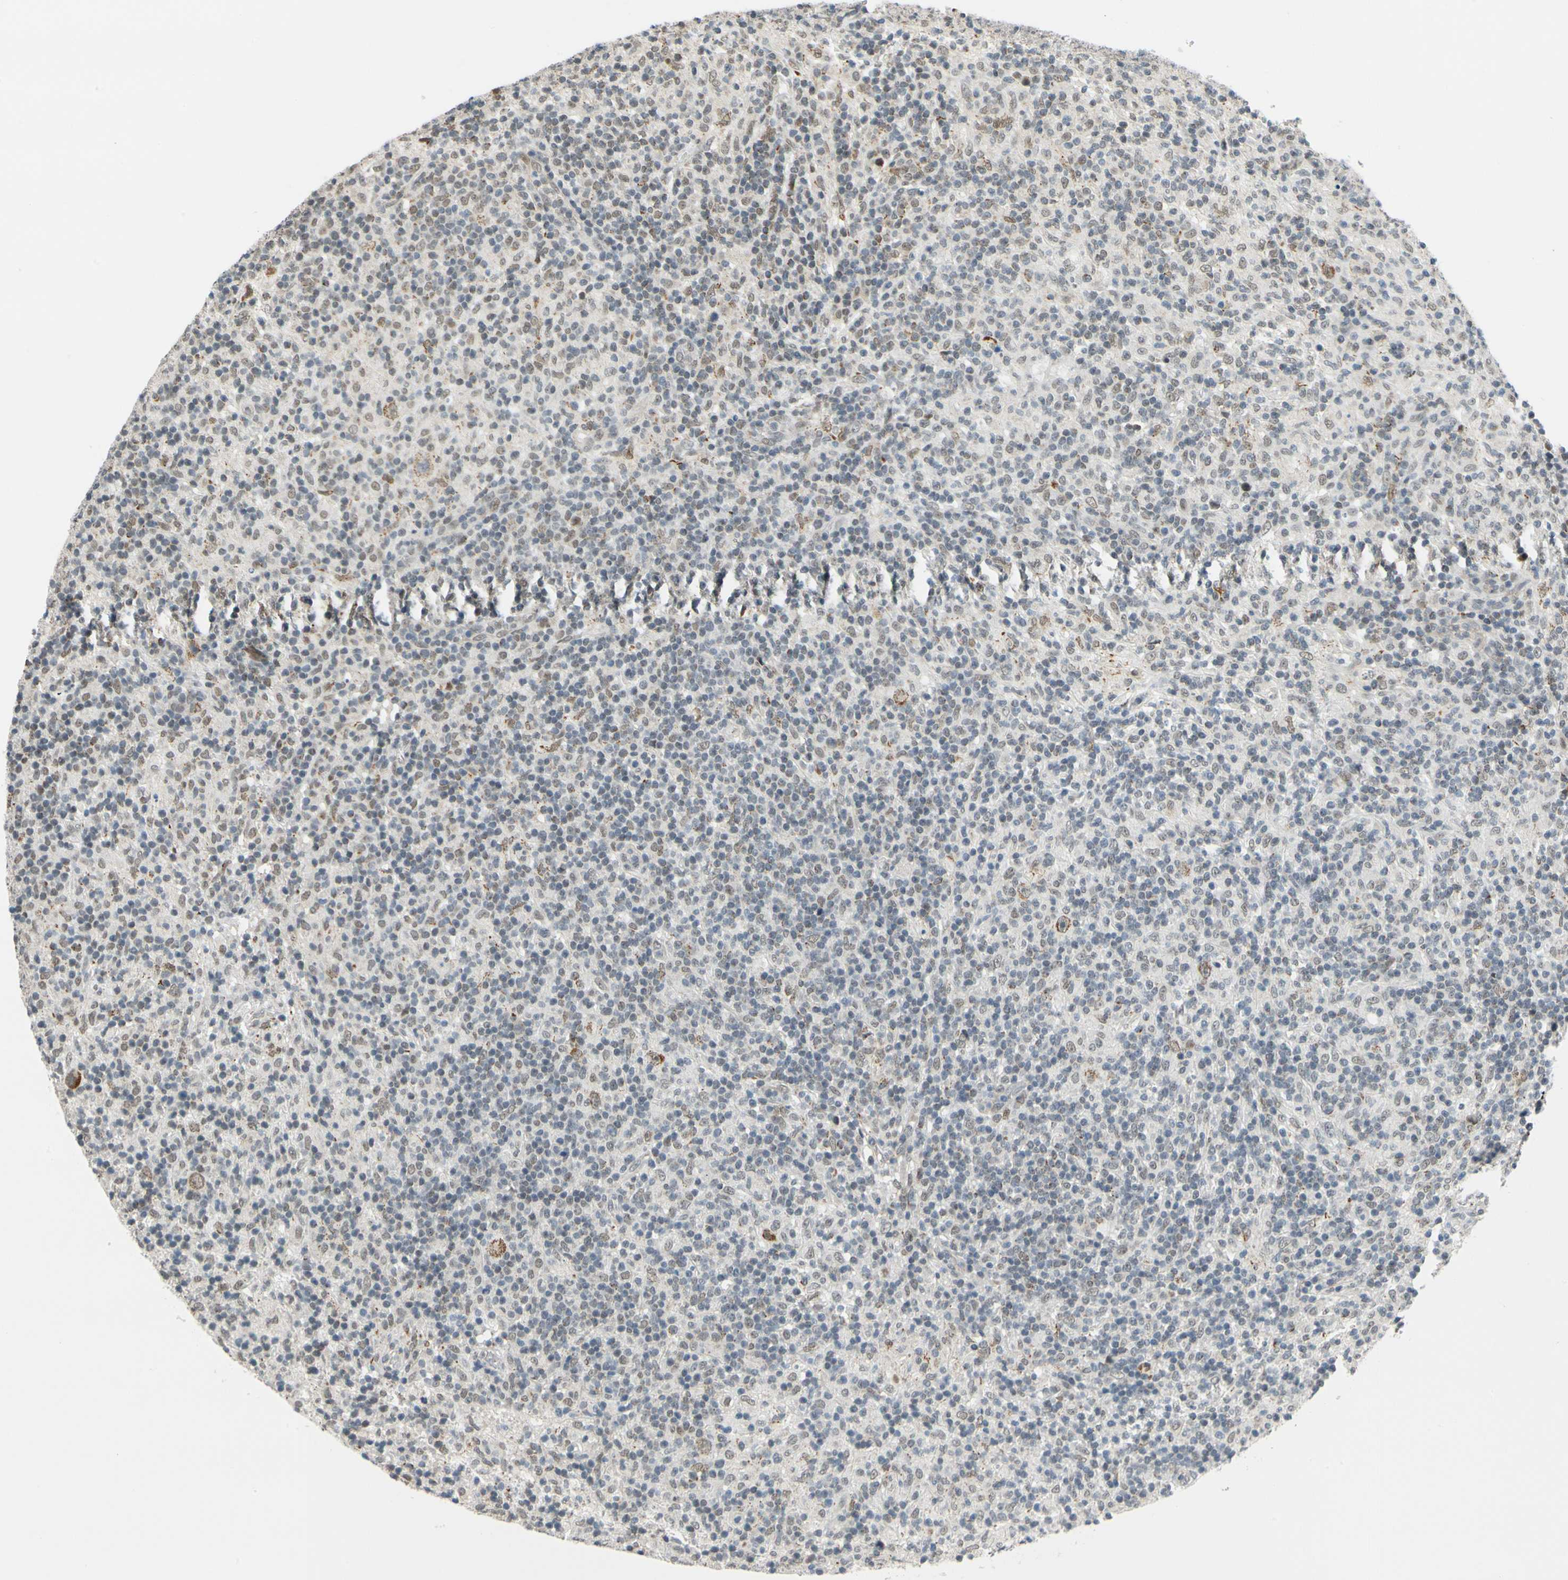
{"staining": {"intensity": "moderate", "quantity": ">75%", "location": "cytoplasmic/membranous"}, "tissue": "lymphoma", "cell_type": "Tumor cells", "image_type": "cancer", "snomed": [{"axis": "morphology", "description": "Hodgkin's disease, NOS"}, {"axis": "topography", "description": "Lymph node"}], "caption": "Tumor cells show moderate cytoplasmic/membranous staining in approximately >75% of cells in lymphoma. The protein is shown in brown color, while the nuclei are stained blue.", "gene": "POGZ", "patient": {"sex": "male", "age": 70}}